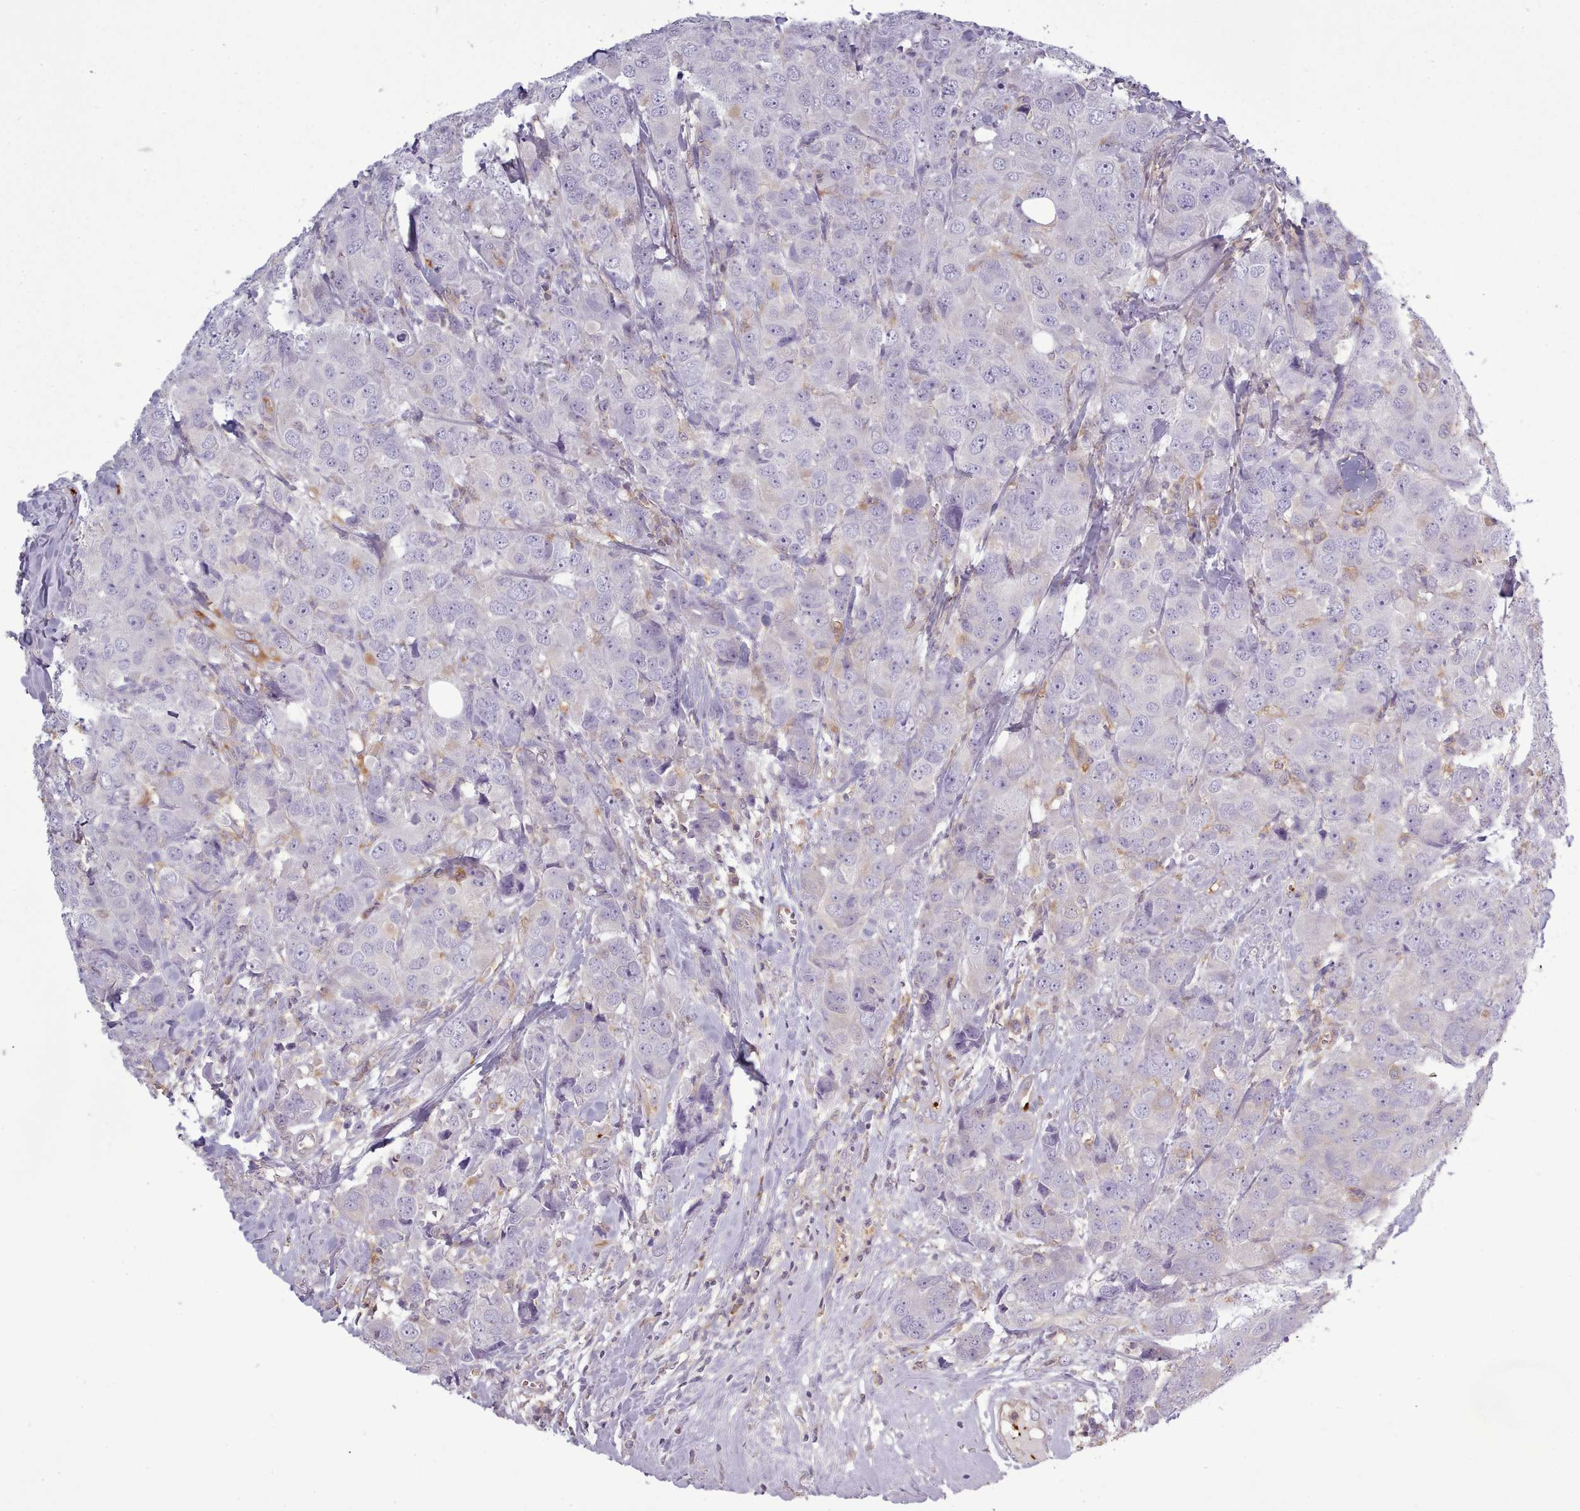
{"staining": {"intensity": "negative", "quantity": "none", "location": "none"}, "tissue": "breast cancer", "cell_type": "Tumor cells", "image_type": "cancer", "snomed": [{"axis": "morphology", "description": "Duct carcinoma"}, {"axis": "topography", "description": "Breast"}], "caption": "The histopathology image shows no staining of tumor cells in intraductal carcinoma (breast).", "gene": "NDST2", "patient": {"sex": "female", "age": 43}}